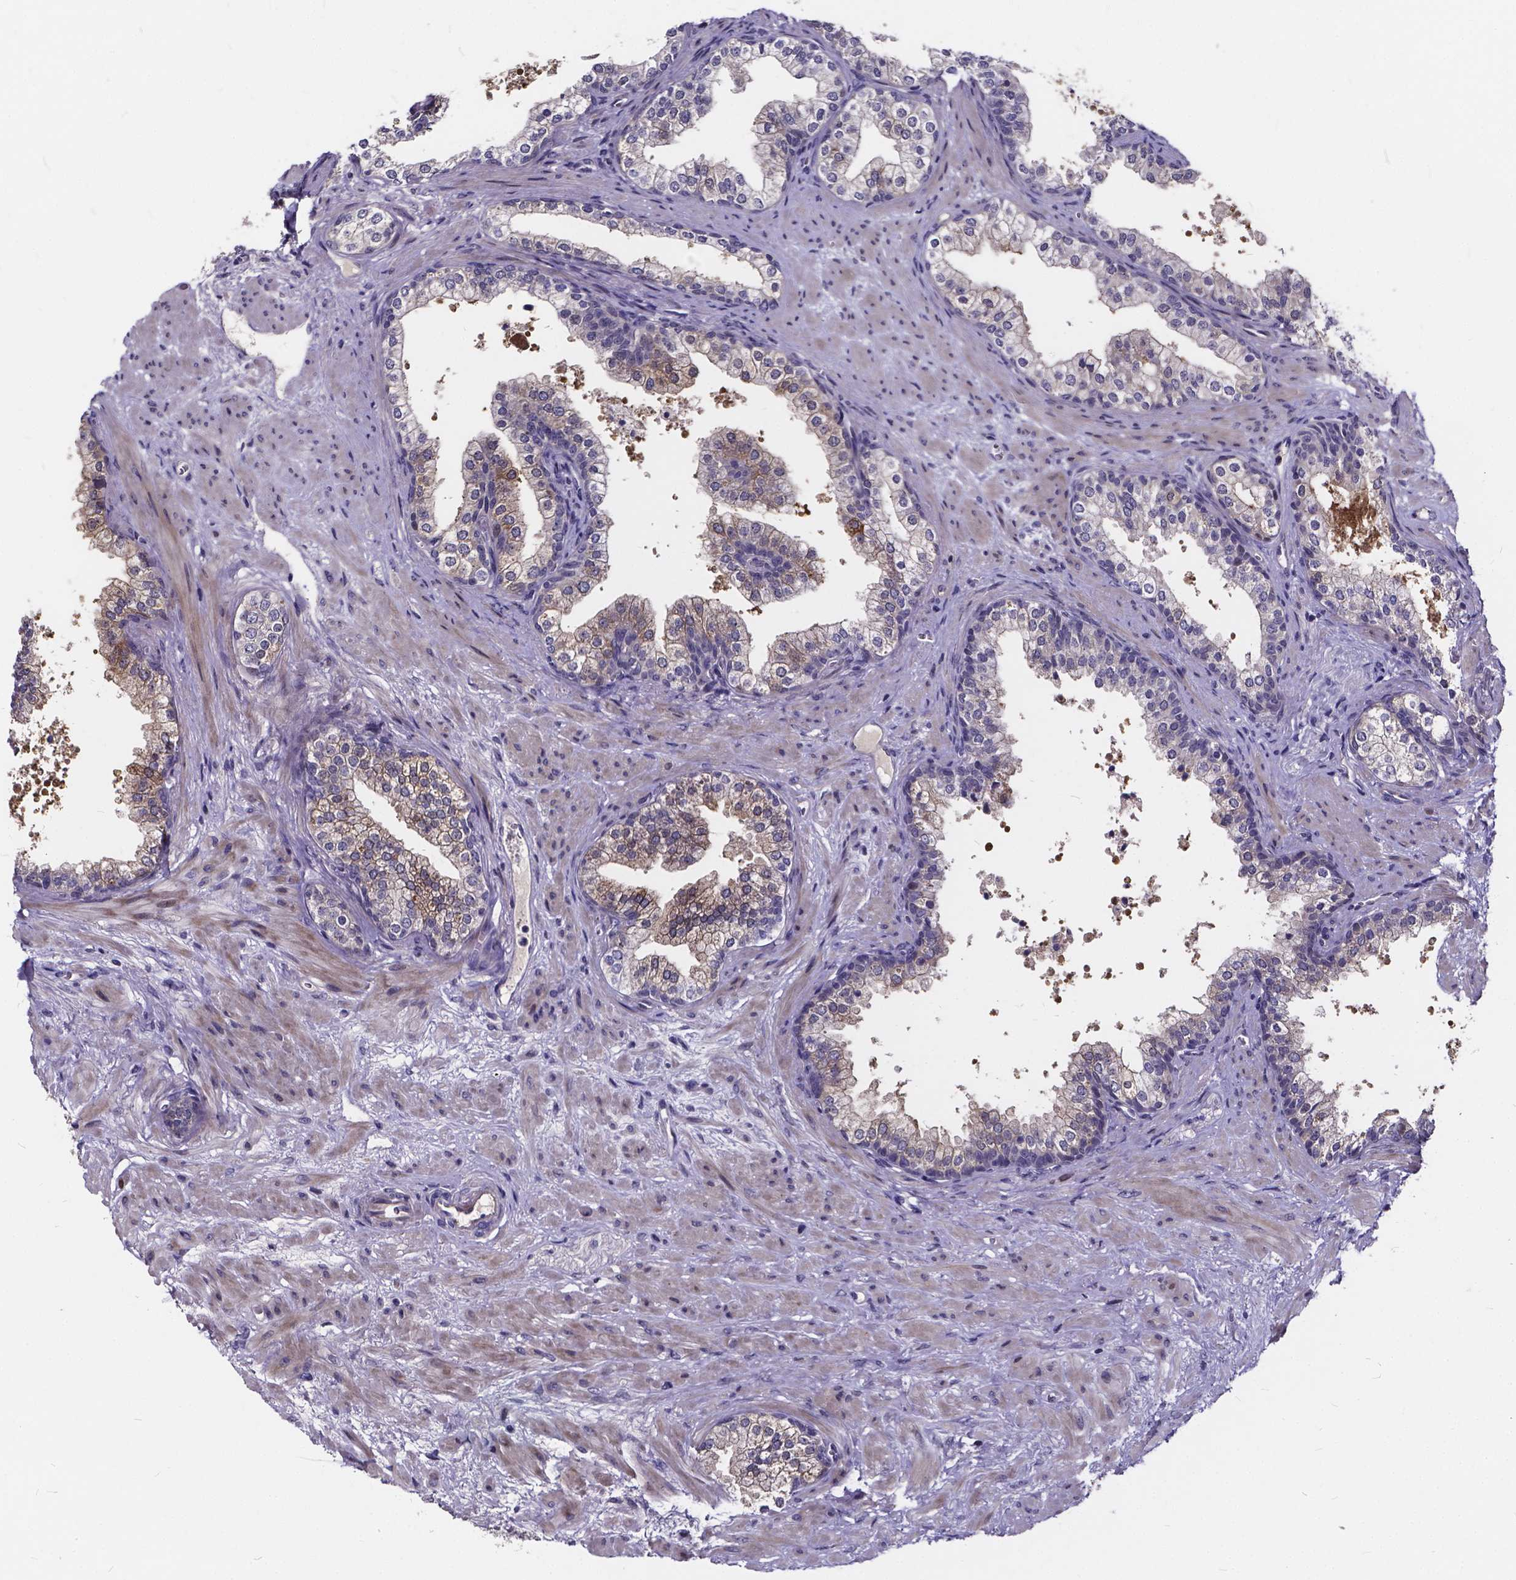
{"staining": {"intensity": "moderate", "quantity": "<25%", "location": "cytoplasmic/membranous"}, "tissue": "prostate", "cell_type": "Glandular cells", "image_type": "normal", "snomed": [{"axis": "morphology", "description": "Normal tissue, NOS"}, {"axis": "topography", "description": "Prostate"}], "caption": "Unremarkable prostate shows moderate cytoplasmic/membranous staining in about <25% of glandular cells, visualized by immunohistochemistry. The staining is performed using DAB (3,3'-diaminobenzidine) brown chromogen to label protein expression. The nuclei are counter-stained blue using hematoxylin.", "gene": "SOWAHA", "patient": {"sex": "male", "age": 79}}